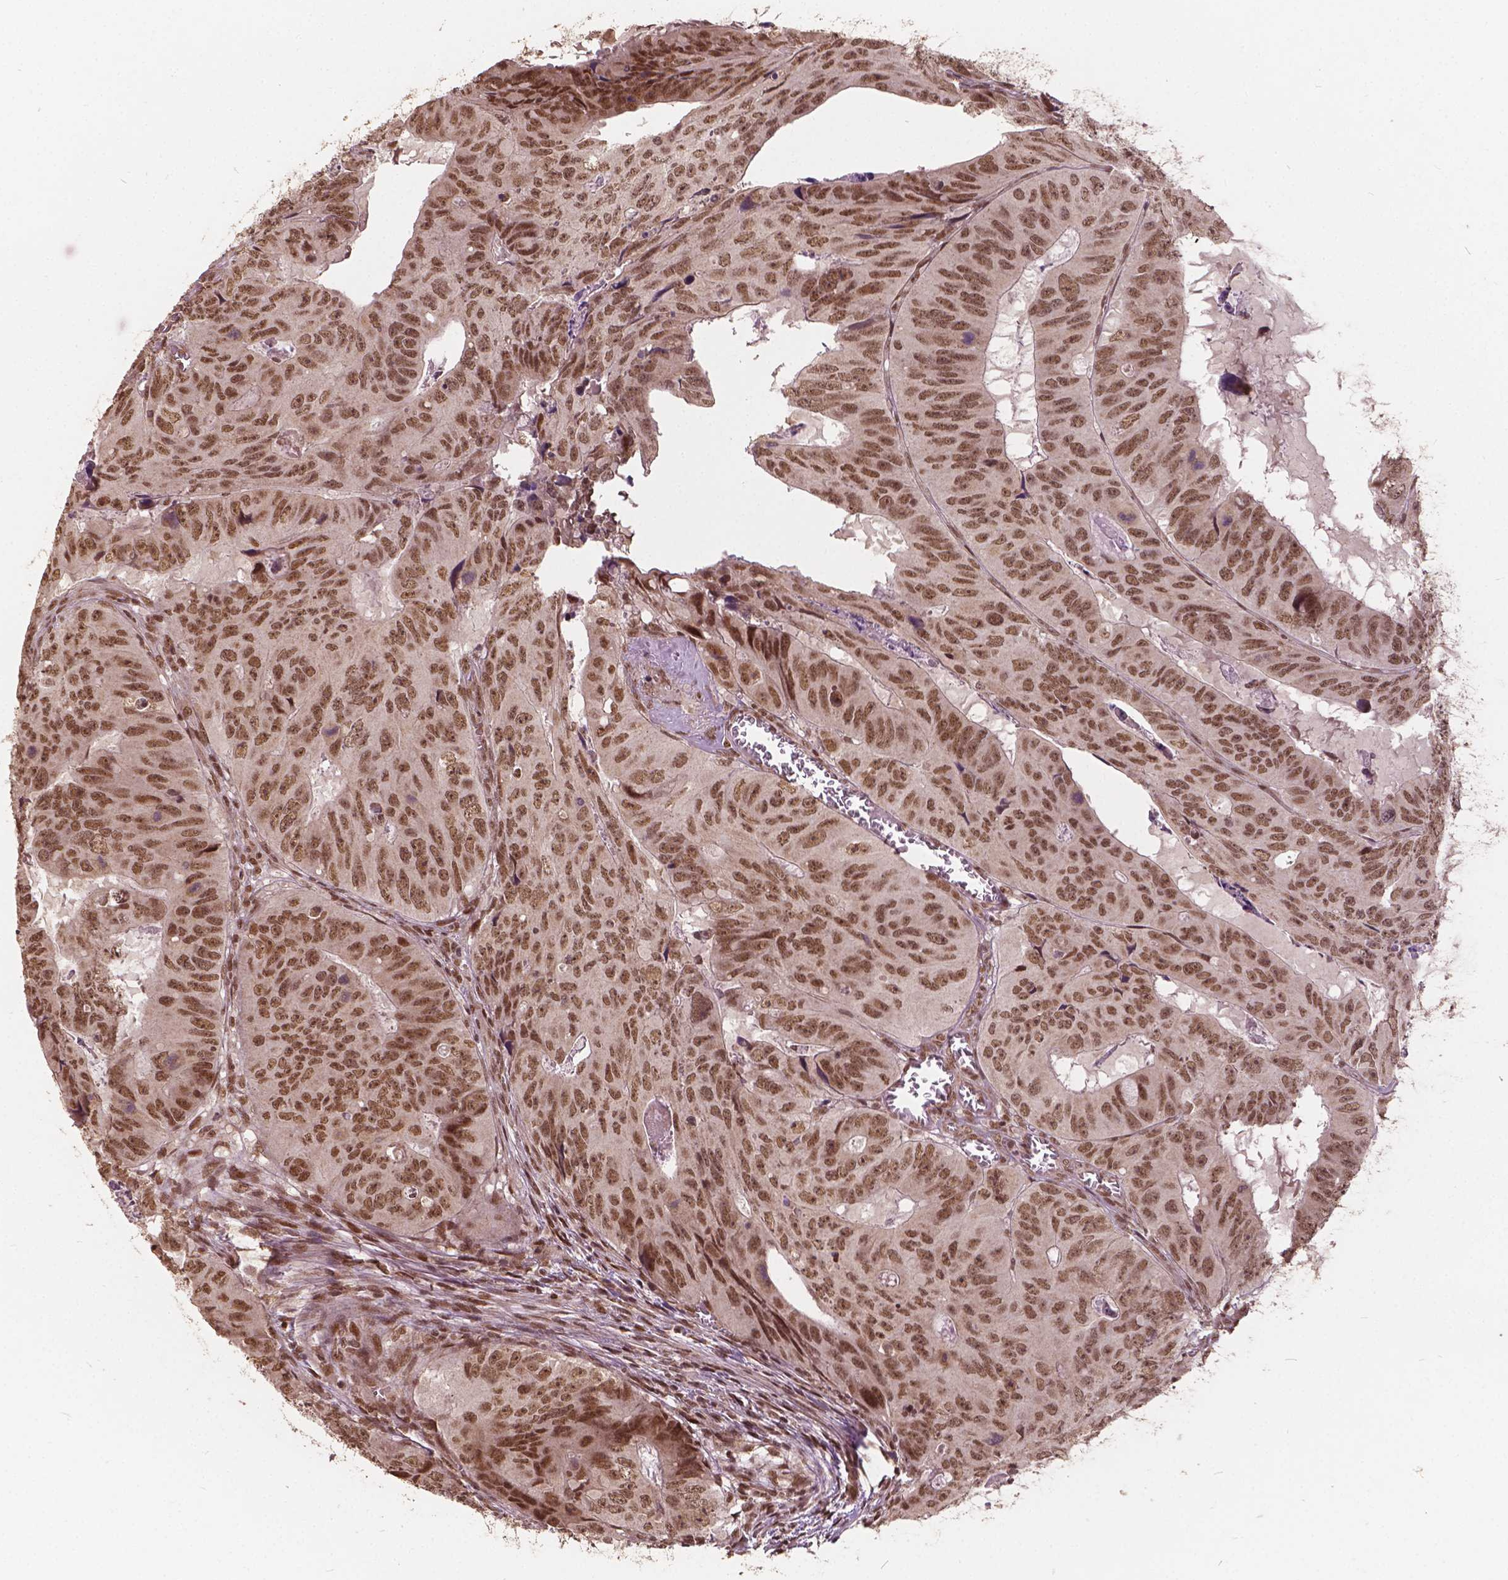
{"staining": {"intensity": "moderate", "quantity": ">75%", "location": "nuclear"}, "tissue": "colorectal cancer", "cell_type": "Tumor cells", "image_type": "cancer", "snomed": [{"axis": "morphology", "description": "Adenocarcinoma, NOS"}, {"axis": "topography", "description": "Colon"}], "caption": "A brown stain shows moderate nuclear positivity of a protein in colorectal cancer (adenocarcinoma) tumor cells.", "gene": "GPS2", "patient": {"sex": "male", "age": 79}}